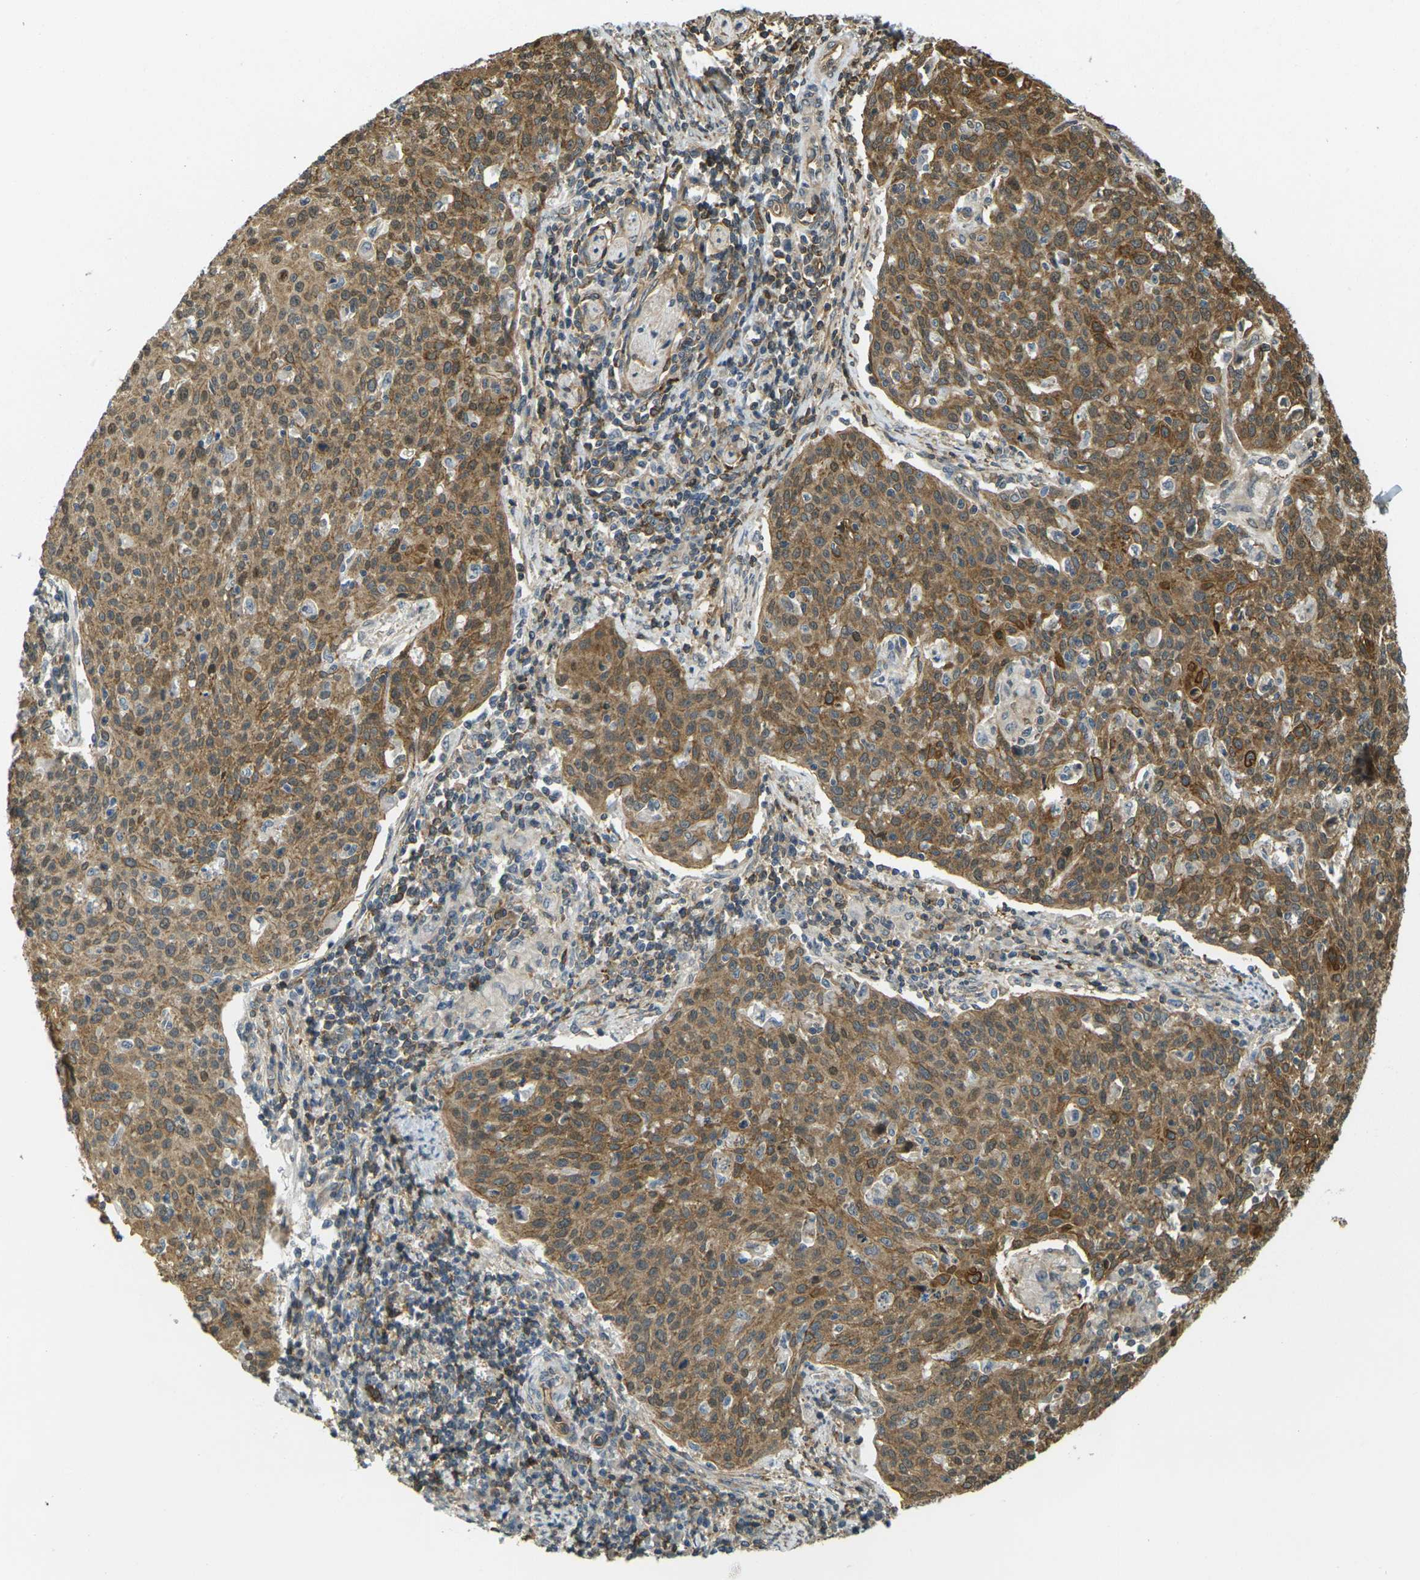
{"staining": {"intensity": "moderate", "quantity": ">75%", "location": "cytoplasmic/membranous"}, "tissue": "cervical cancer", "cell_type": "Tumor cells", "image_type": "cancer", "snomed": [{"axis": "morphology", "description": "Squamous cell carcinoma, NOS"}, {"axis": "topography", "description": "Cervix"}], "caption": "Immunohistochemistry (IHC) (DAB (3,3'-diaminobenzidine)) staining of human squamous cell carcinoma (cervical) demonstrates moderate cytoplasmic/membranous protein positivity in approximately >75% of tumor cells. The staining was performed using DAB (3,3'-diaminobenzidine) to visualize the protein expression in brown, while the nuclei were stained in blue with hematoxylin (Magnification: 20x).", "gene": "CAST", "patient": {"sex": "female", "age": 38}}